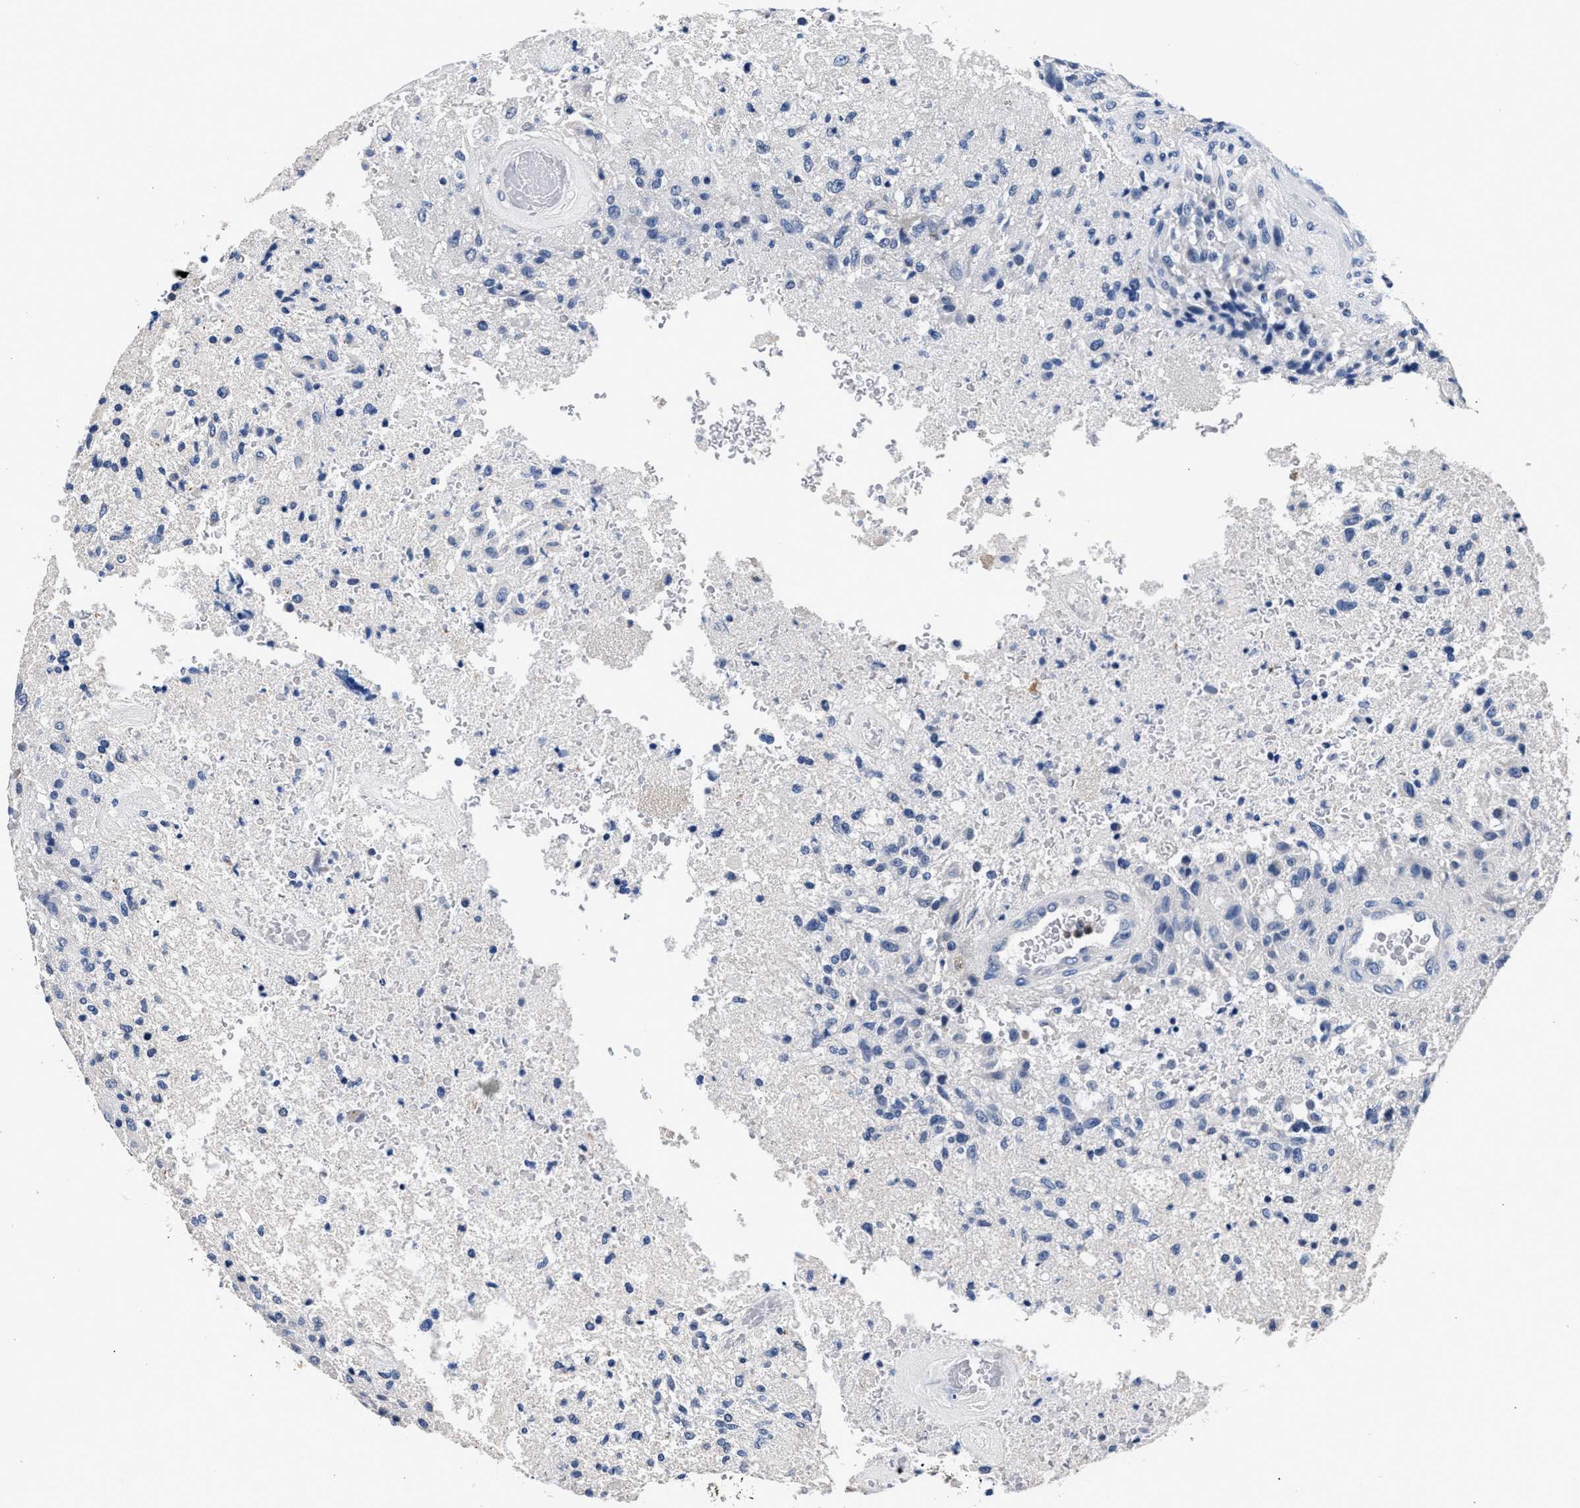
{"staining": {"intensity": "negative", "quantity": "none", "location": "none"}, "tissue": "glioma", "cell_type": "Tumor cells", "image_type": "cancer", "snomed": [{"axis": "morphology", "description": "Normal tissue, NOS"}, {"axis": "morphology", "description": "Glioma, malignant, High grade"}, {"axis": "topography", "description": "Cerebral cortex"}], "caption": "The immunohistochemistry (IHC) micrograph has no significant staining in tumor cells of high-grade glioma (malignant) tissue.", "gene": "PHF24", "patient": {"sex": "male", "age": 77}}